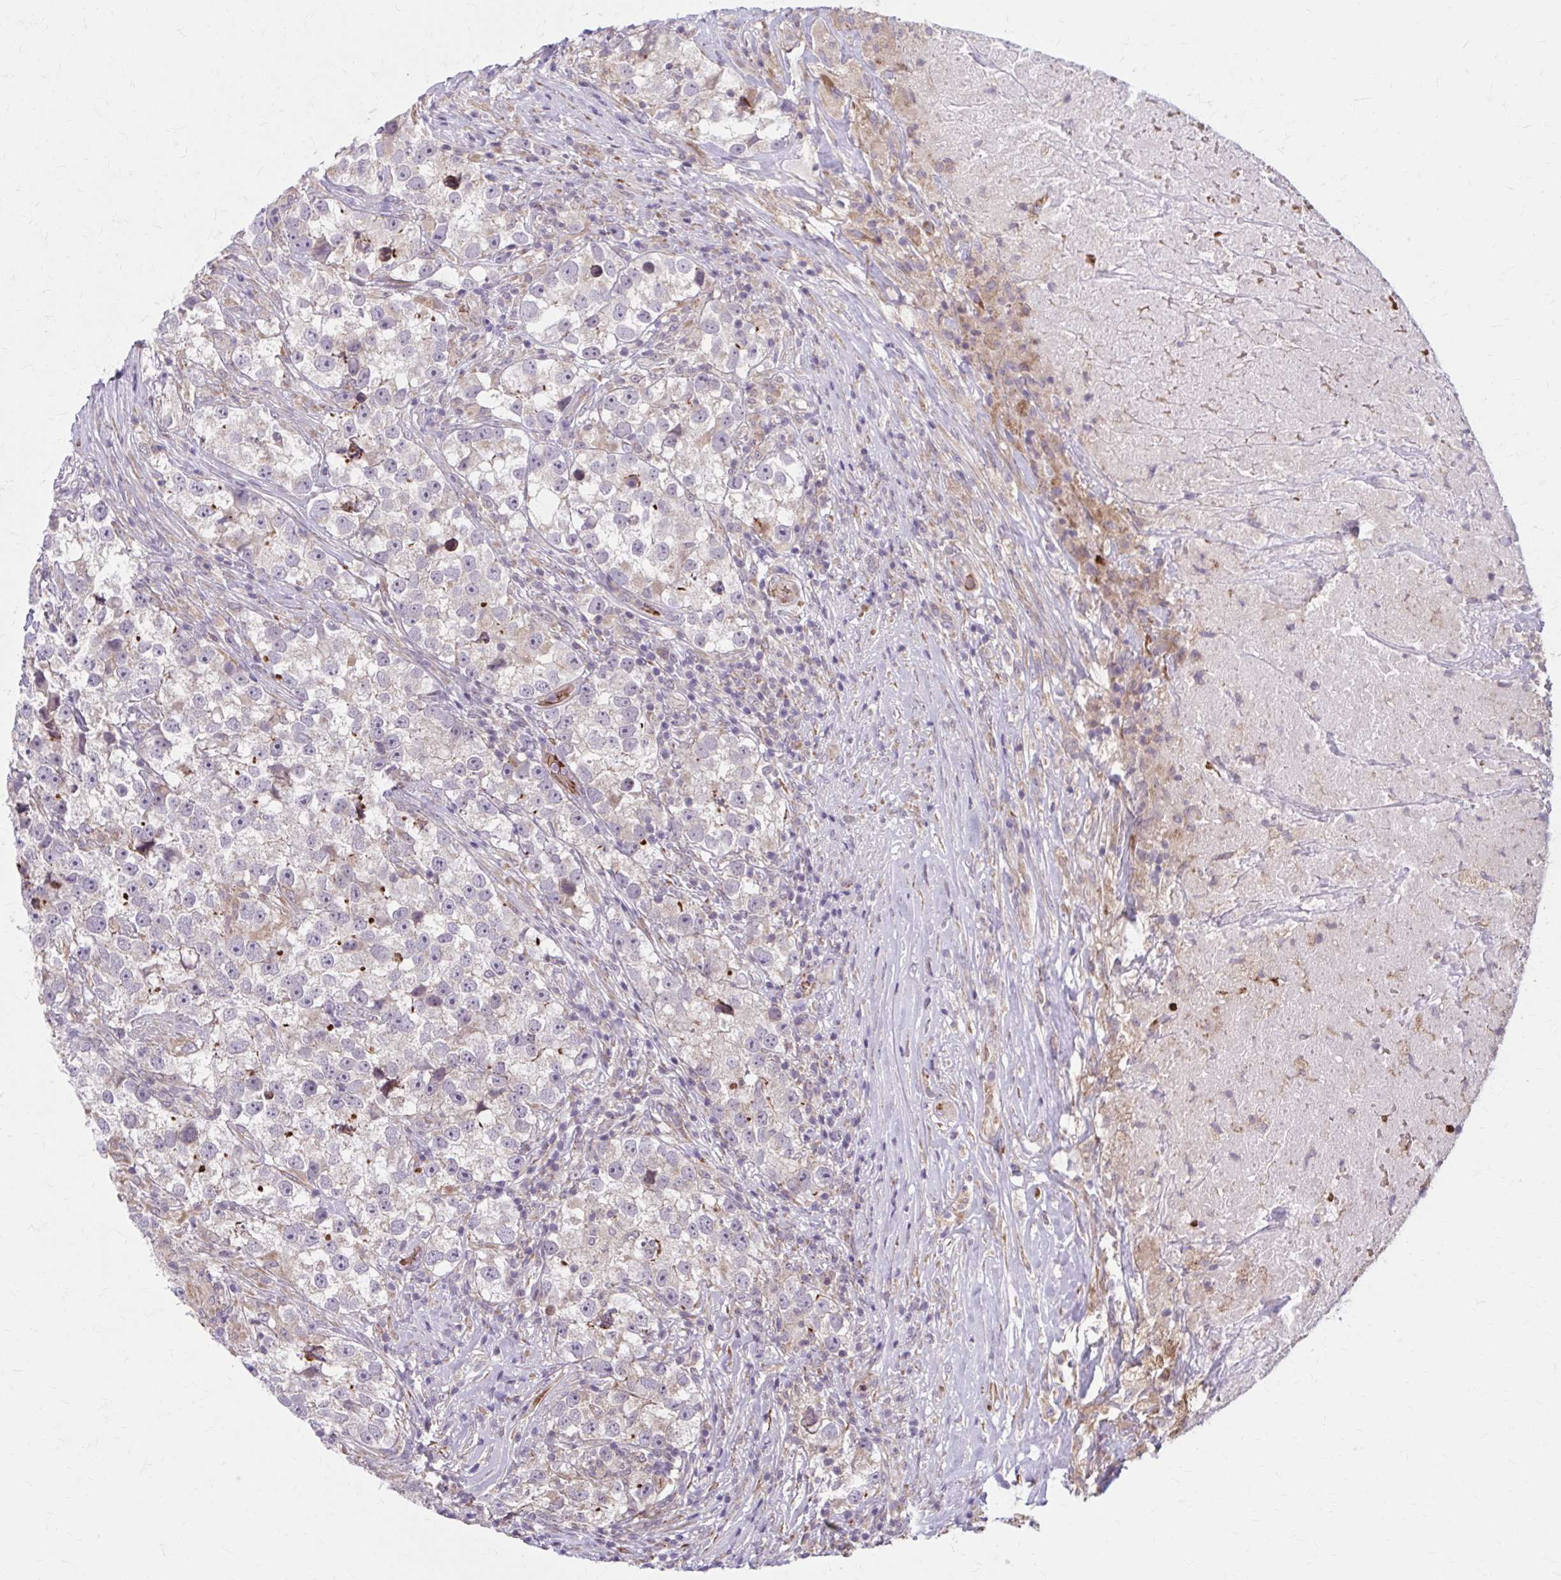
{"staining": {"intensity": "moderate", "quantity": "<25%", "location": "cytoplasmic/membranous"}, "tissue": "testis cancer", "cell_type": "Tumor cells", "image_type": "cancer", "snomed": [{"axis": "morphology", "description": "Seminoma, NOS"}, {"axis": "topography", "description": "Testis"}], "caption": "Immunohistochemical staining of human testis cancer (seminoma) displays low levels of moderate cytoplasmic/membranous staining in about <25% of tumor cells.", "gene": "SNF8", "patient": {"sex": "male", "age": 46}}